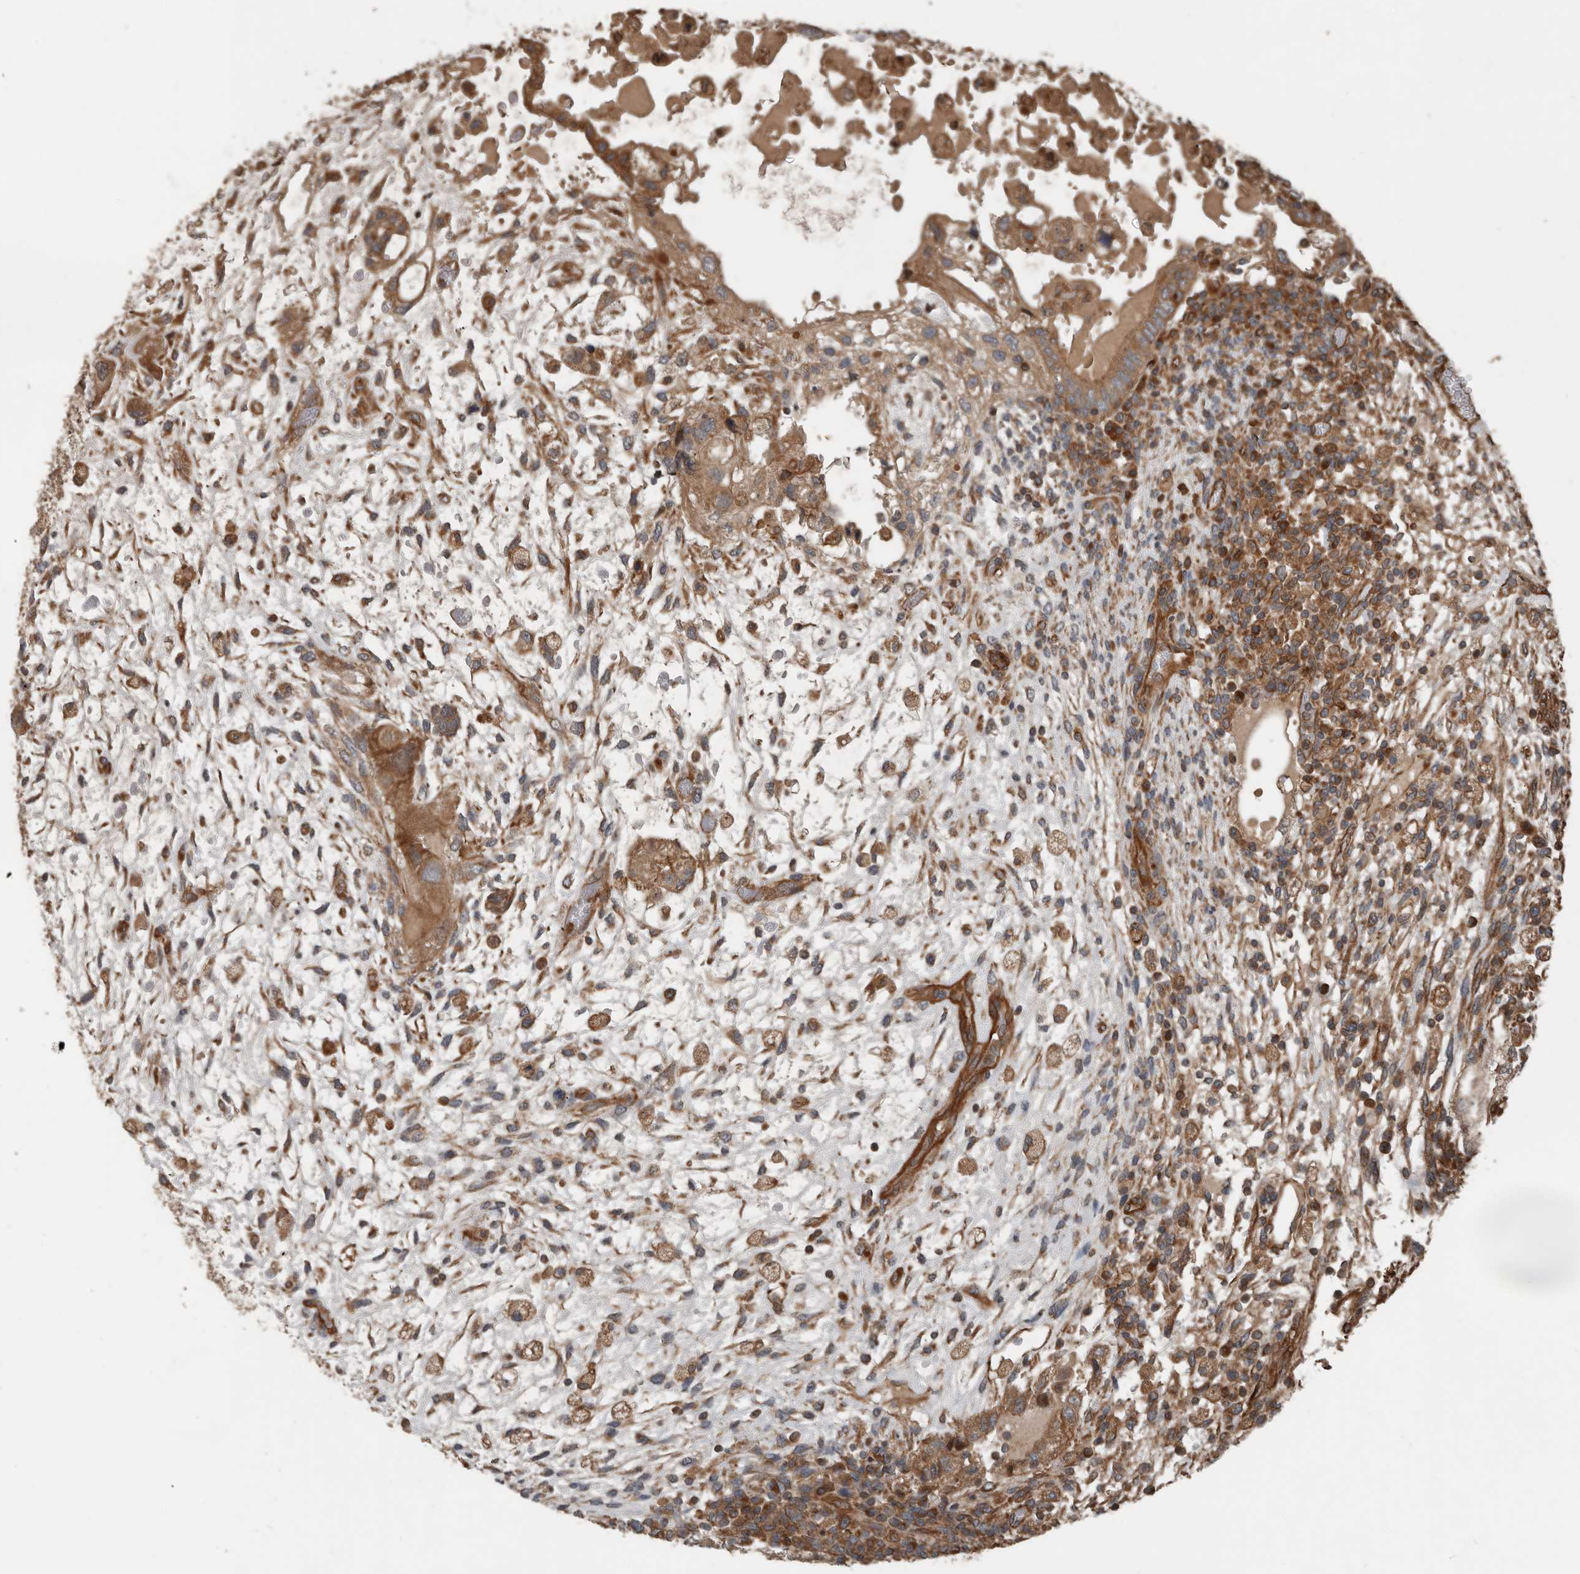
{"staining": {"intensity": "moderate", "quantity": ">75%", "location": "cytoplasmic/membranous"}, "tissue": "testis cancer", "cell_type": "Tumor cells", "image_type": "cancer", "snomed": [{"axis": "morphology", "description": "Carcinoma, Embryonal, NOS"}, {"axis": "topography", "description": "Testis"}], "caption": "A high-resolution histopathology image shows IHC staining of testis cancer (embryonal carcinoma), which exhibits moderate cytoplasmic/membranous staining in about >75% of tumor cells. Using DAB (brown) and hematoxylin (blue) stains, captured at high magnification using brightfield microscopy.", "gene": "YOD1", "patient": {"sex": "male", "age": 36}}